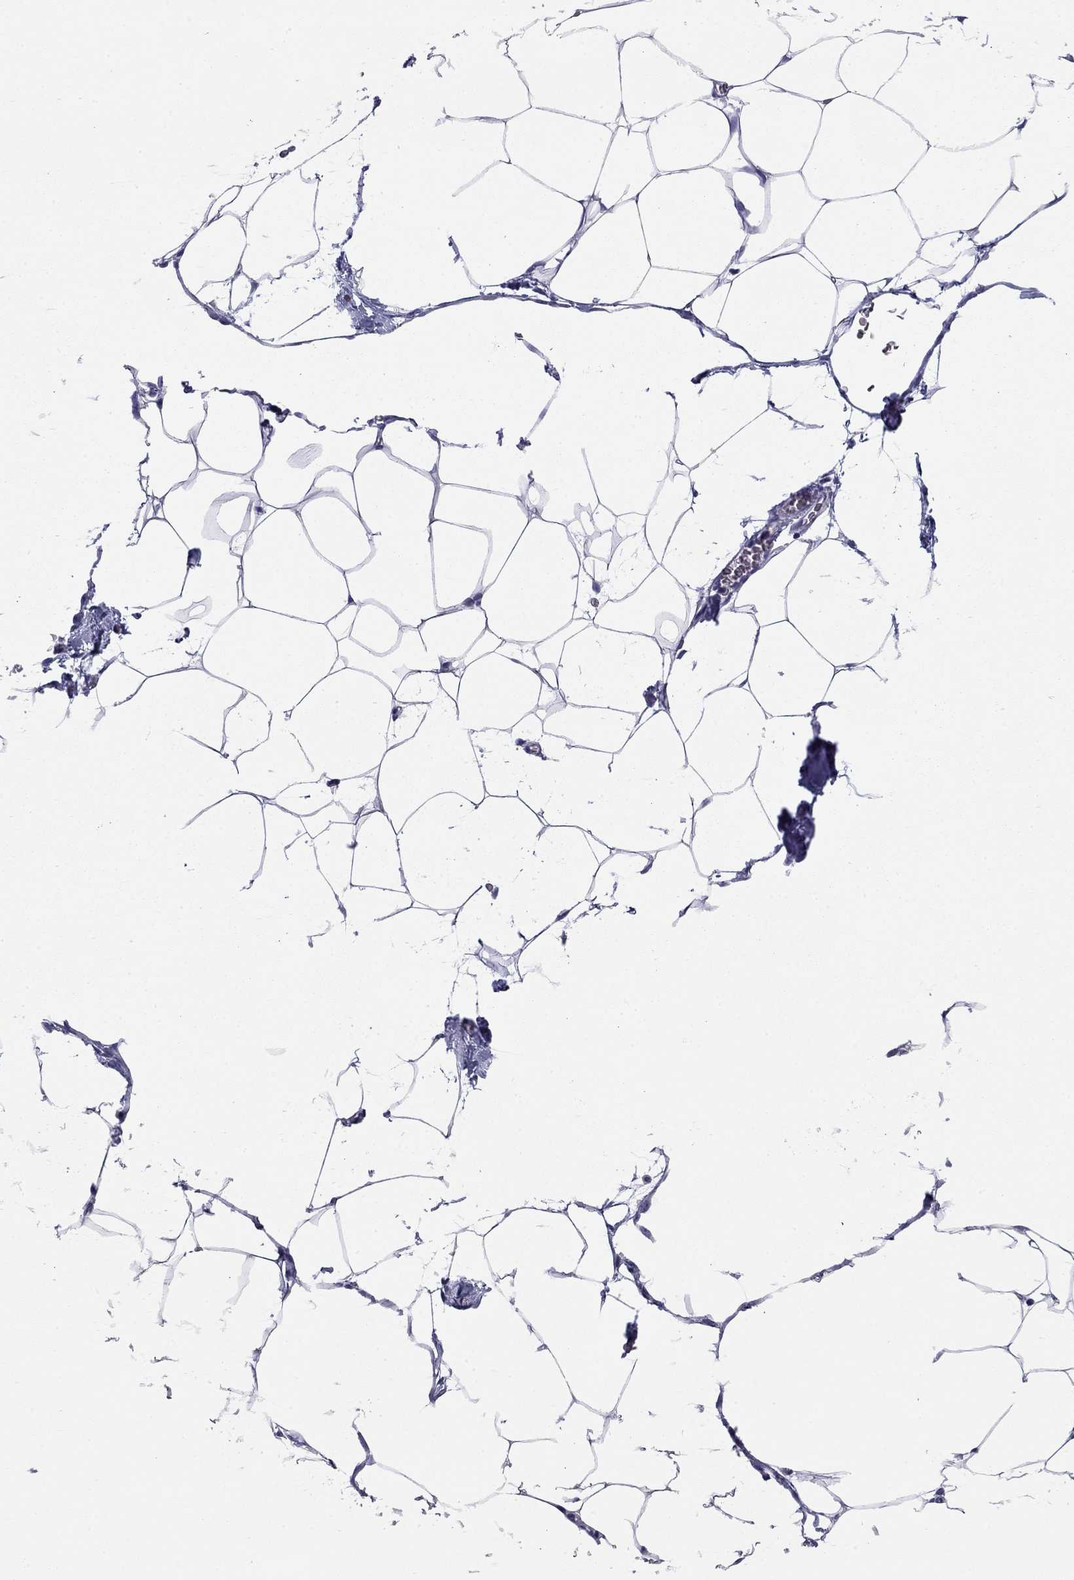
{"staining": {"intensity": "negative", "quantity": "none", "location": "none"}, "tissue": "adipose tissue", "cell_type": "Adipocytes", "image_type": "normal", "snomed": [{"axis": "morphology", "description": "Normal tissue, NOS"}, {"axis": "topography", "description": "Adipose tissue"}], "caption": "DAB immunohistochemical staining of normal human adipose tissue demonstrates no significant expression in adipocytes. (Stains: DAB (3,3'-diaminobenzidine) IHC with hematoxylin counter stain, Microscopy: brightfield microscopy at high magnification).", "gene": "CMYA5", "patient": {"sex": "male", "age": 57}}